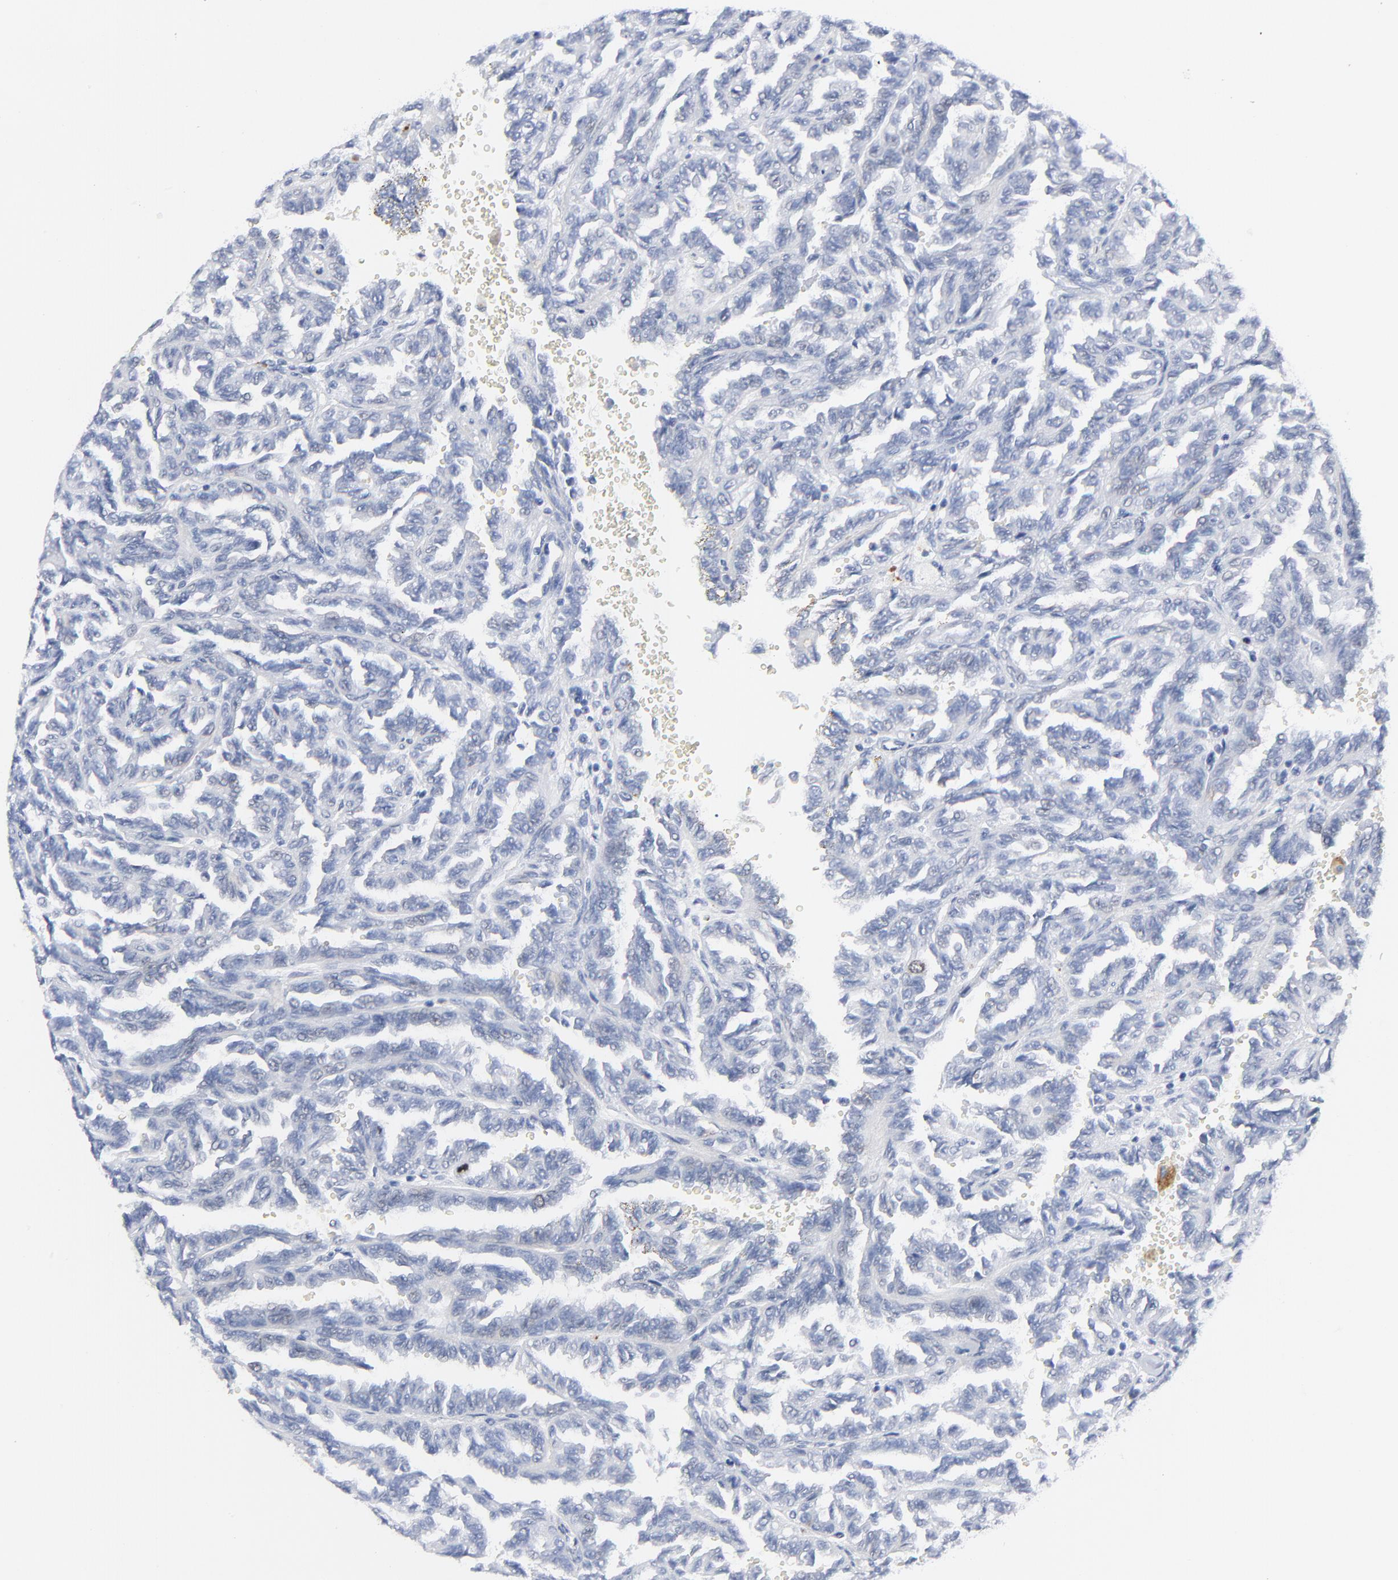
{"staining": {"intensity": "strong", "quantity": "<25%", "location": "cytoplasmic/membranous,nuclear"}, "tissue": "renal cancer", "cell_type": "Tumor cells", "image_type": "cancer", "snomed": [{"axis": "morphology", "description": "Inflammation, NOS"}, {"axis": "morphology", "description": "Adenocarcinoma, NOS"}, {"axis": "topography", "description": "Kidney"}], "caption": "Renal cancer (adenocarcinoma) stained for a protein (brown) shows strong cytoplasmic/membranous and nuclear positive staining in approximately <25% of tumor cells.", "gene": "CDK1", "patient": {"sex": "male", "age": 68}}